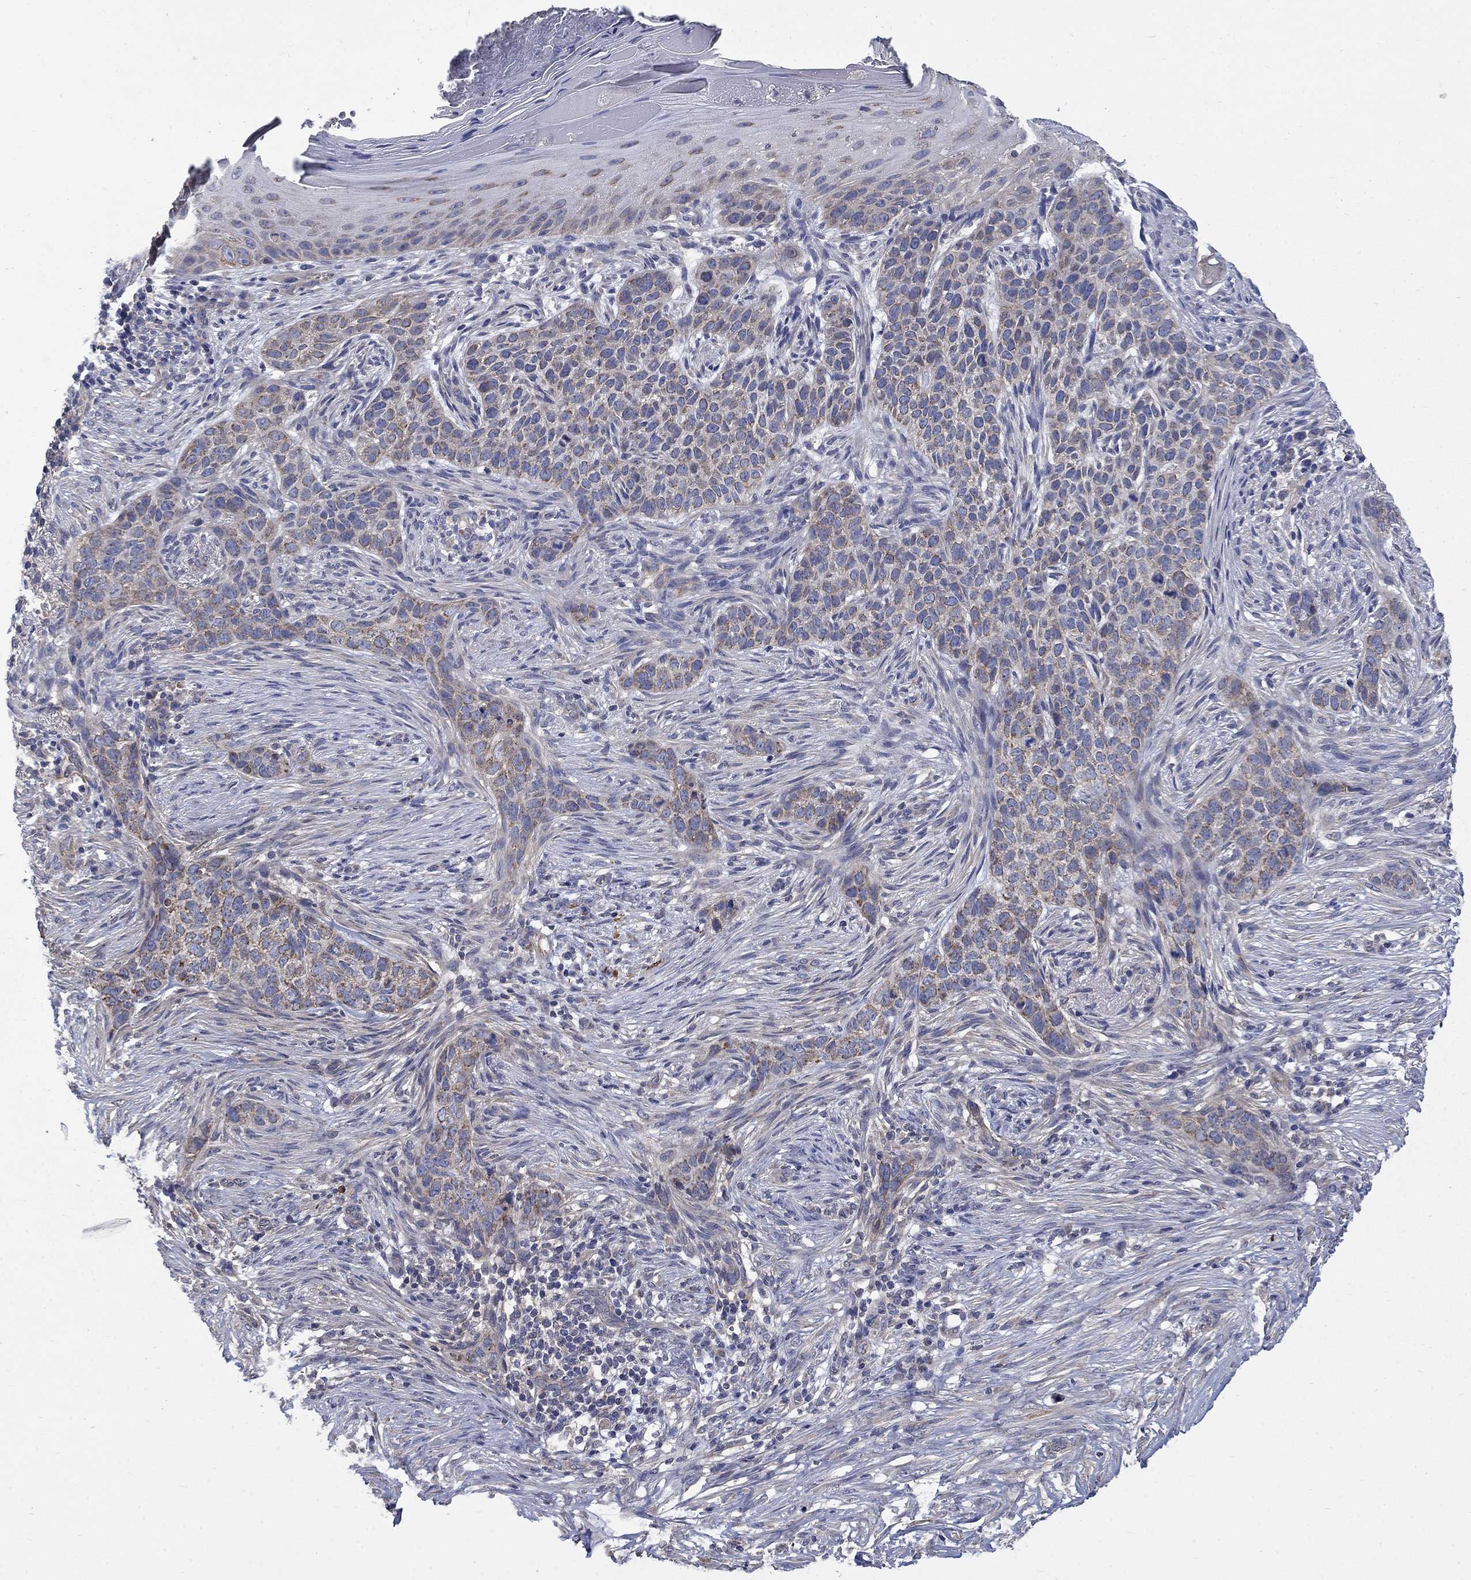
{"staining": {"intensity": "moderate", "quantity": "<25%", "location": "cytoplasmic/membranous"}, "tissue": "skin cancer", "cell_type": "Tumor cells", "image_type": "cancer", "snomed": [{"axis": "morphology", "description": "Squamous cell carcinoma, NOS"}, {"axis": "topography", "description": "Skin"}], "caption": "Protein expression analysis of skin squamous cell carcinoma reveals moderate cytoplasmic/membranous staining in approximately <25% of tumor cells.", "gene": "HSPA12A", "patient": {"sex": "male", "age": 88}}